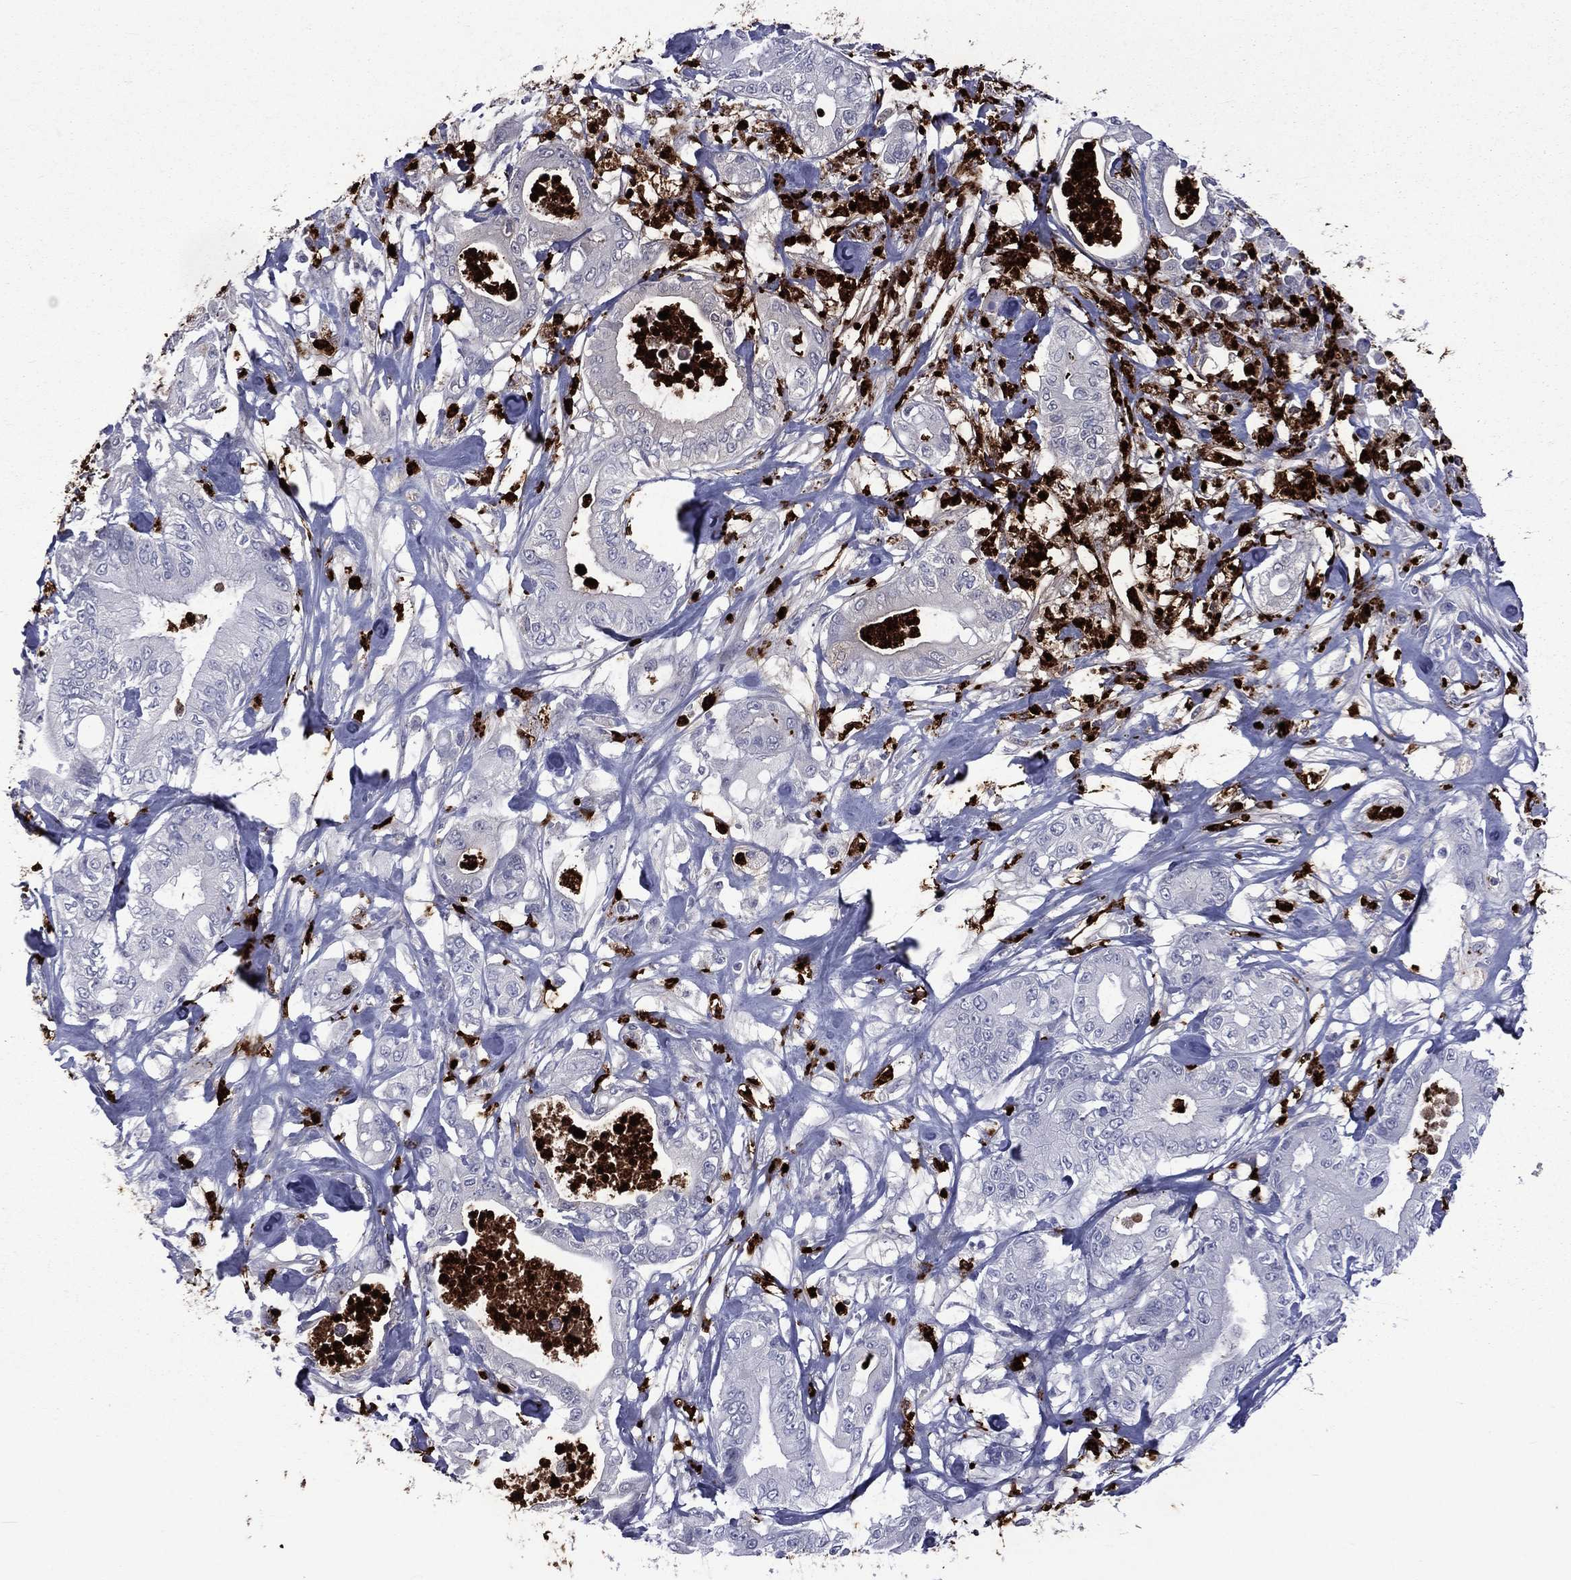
{"staining": {"intensity": "negative", "quantity": "none", "location": "none"}, "tissue": "pancreatic cancer", "cell_type": "Tumor cells", "image_type": "cancer", "snomed": [{"axis": "morphology", "description": "Adenocarcinoma, NOS"}, {"axis": "topography", "description": "Pancreas"}], "caption": "This is a histopathology image of immunohistochemistry (IHC) staining of pancreatic cancer (adenocarcinoma), which shows no expression in tumor cells.", "gene": "ELANE", "patient": {"sex": "male", "age": 71}}